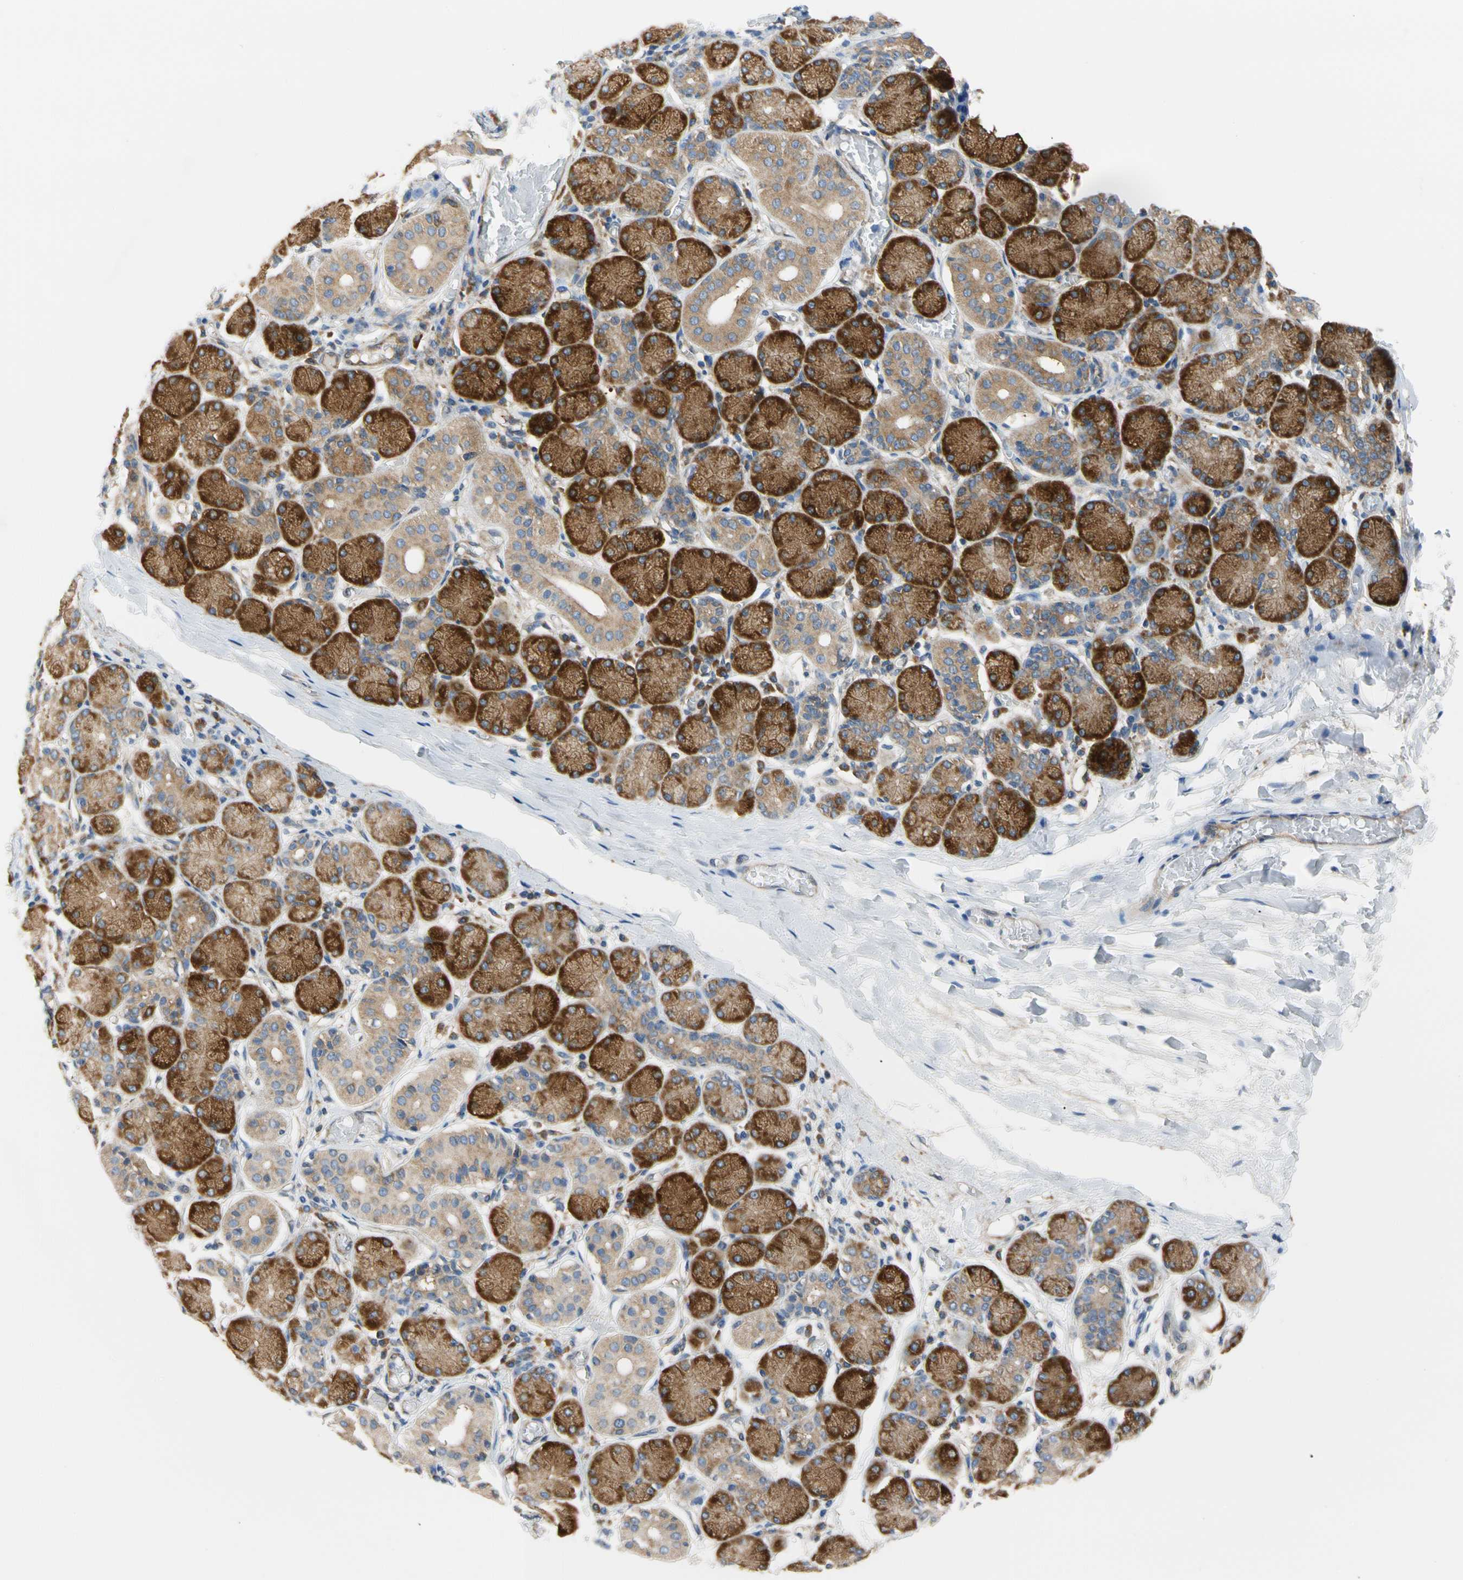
{"staining": {"intensity": "moderate", "quantity": ">75%", "location": "cytoplasmic/membranous"}, "tissue": "salivary gland", "cell_type": "Glandular cells", "image_type": "normal", "snomed": [{"axis": "morphology", "description": "Normal tissue, NOS"}, {"axis": "topography", "description": "Salivary gland"}], "caption": "A brown stain labels moderate cytoplasmic/membranous positivity of a protein in glandular cells of benign salivary gland. The staining was performed using DAB, with brown indicating positive protein expression. Nuclei are stained blue with hematoxylin.", "gene": "GPHN", "patient": {"sex": "female", "age": 24}}